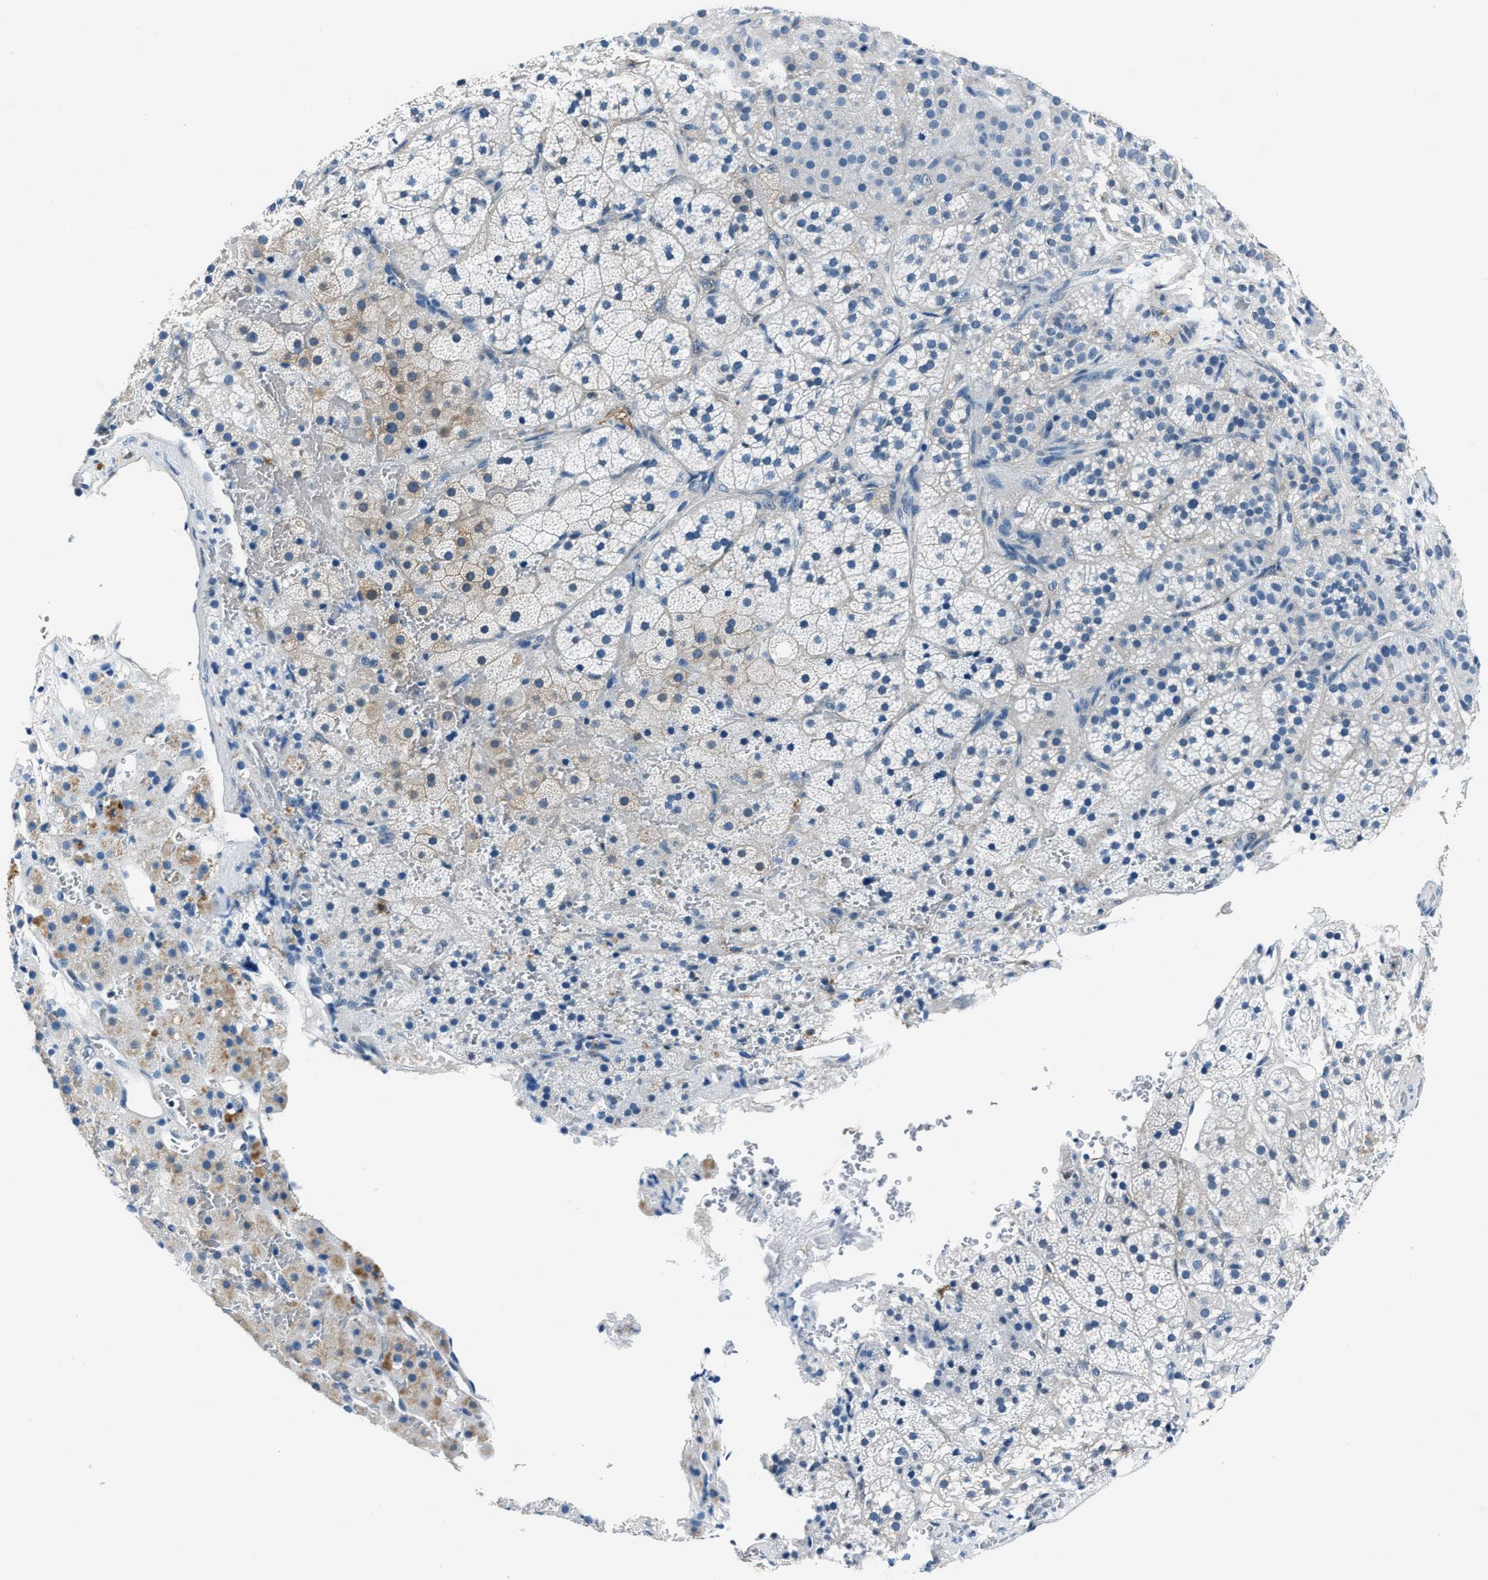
{"staining": {"intensity": "moderate", "quantity": "25%-75%", "location": "cytoplasmic/membranous"}, "tissue": "adrenal gland", "cell_type": "Glandular cells", "image_type": "normal", "snomed": [{"axis": "morphology", "description": "Normal tissue, NOS"}, {"axis": "topography", "description": "Adrenal gland"}], "caption": "High-power microscopy captured an IHC photomicrograph of unremarkable adrenal gland, revealing moderate cytoplasmic/membranous expression in approximately 25%-75% of glandular cells.", "gene": "PTPDC1", "patient": {"sex": "female", "age": 59}}